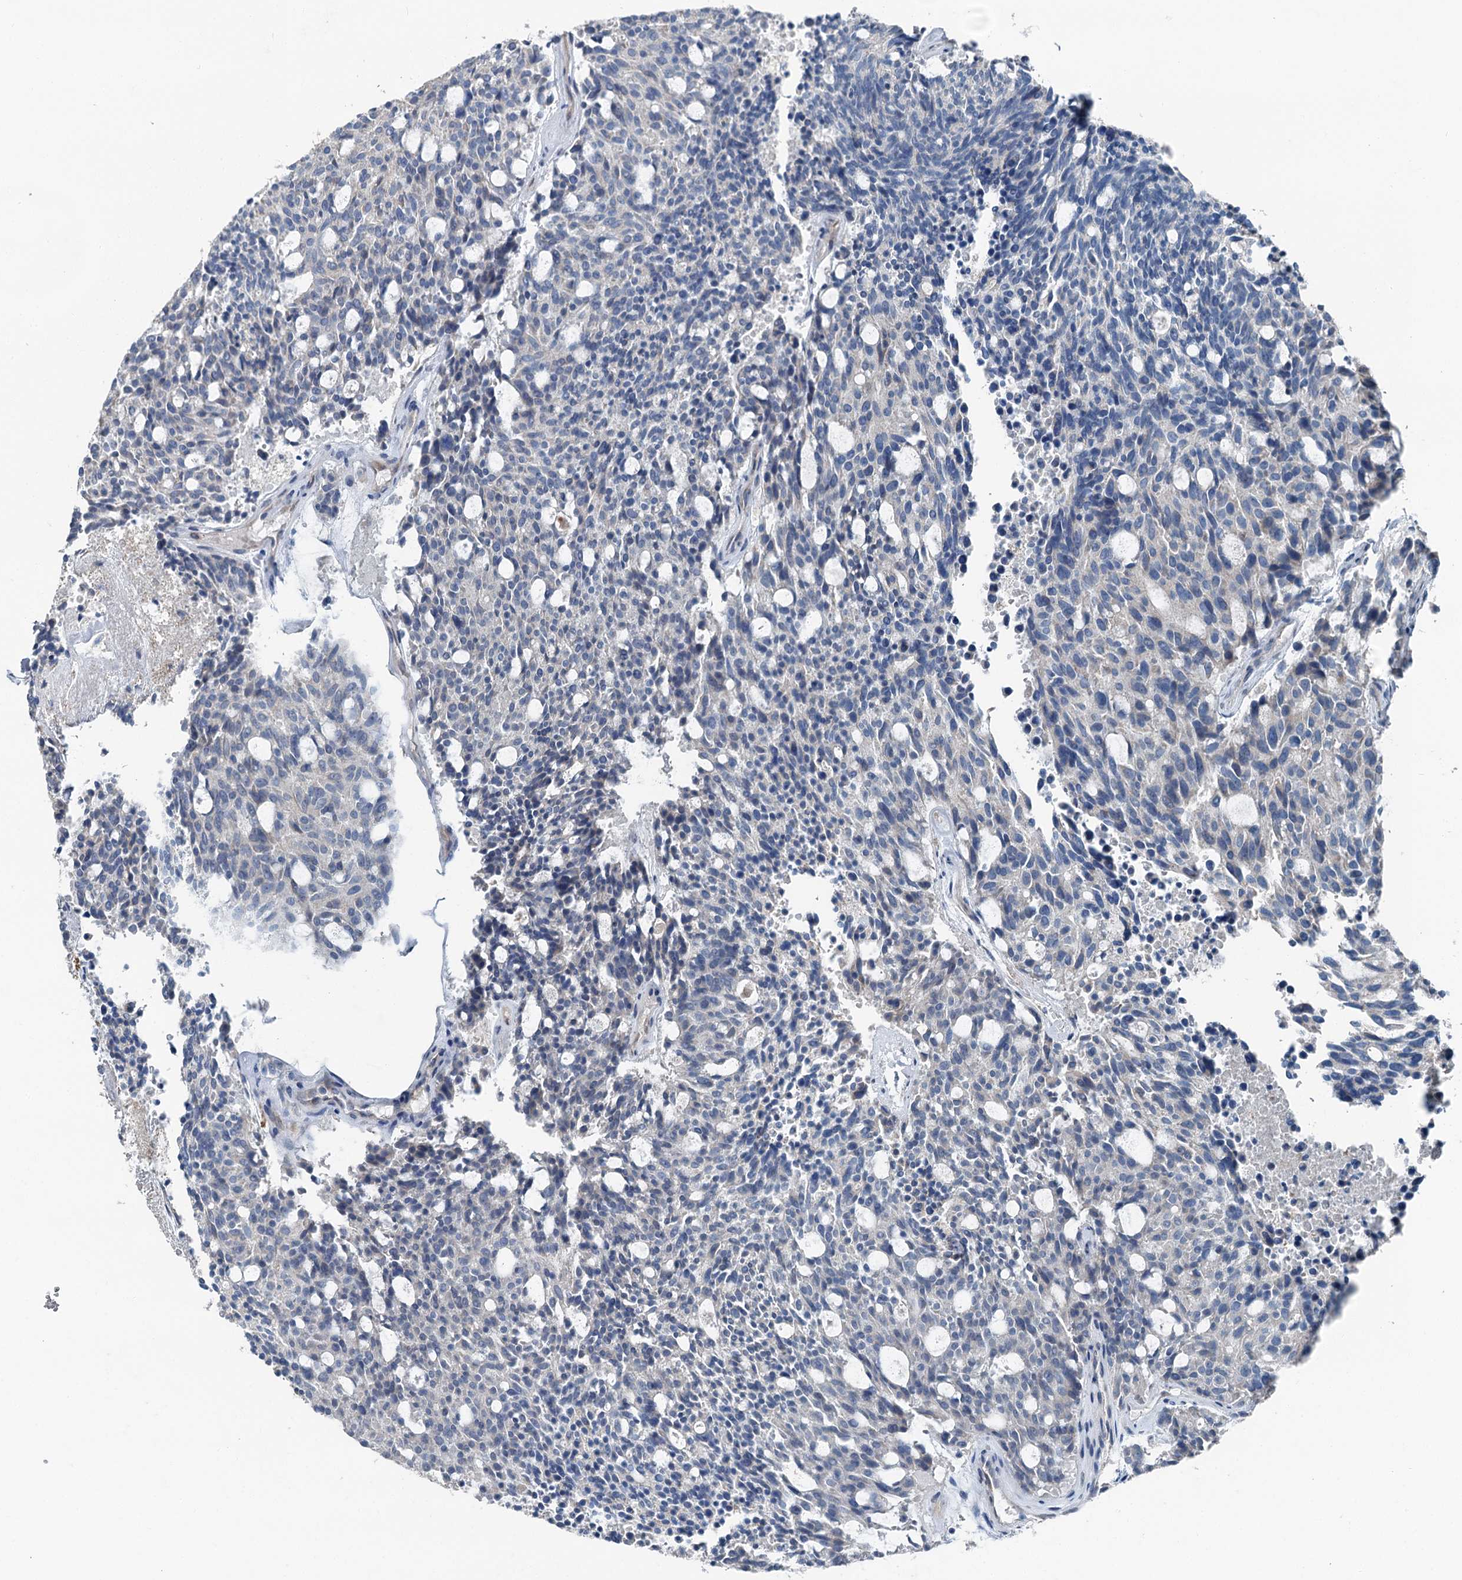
{"staining": {"intensity": "negative", "quantity": "none", "location": "none"}, "tissue": "carcinoid", "cell_type": "Tumor cells", "image_type": "cancer", "snomed": [{"axis": "morphology", "description": "Carcinoid, malignant, NOS"}, {"axis": "topography", "description": "Pancreas"}], "caption": "Tumor cells are negative for protein expression in human carcinoid. The staining is performed using DAB brown chromogen with nuclei counter-stained in using hematoxylin.", "gene": "C6orf120", "patient": {"sex": "female", "age": 54}}